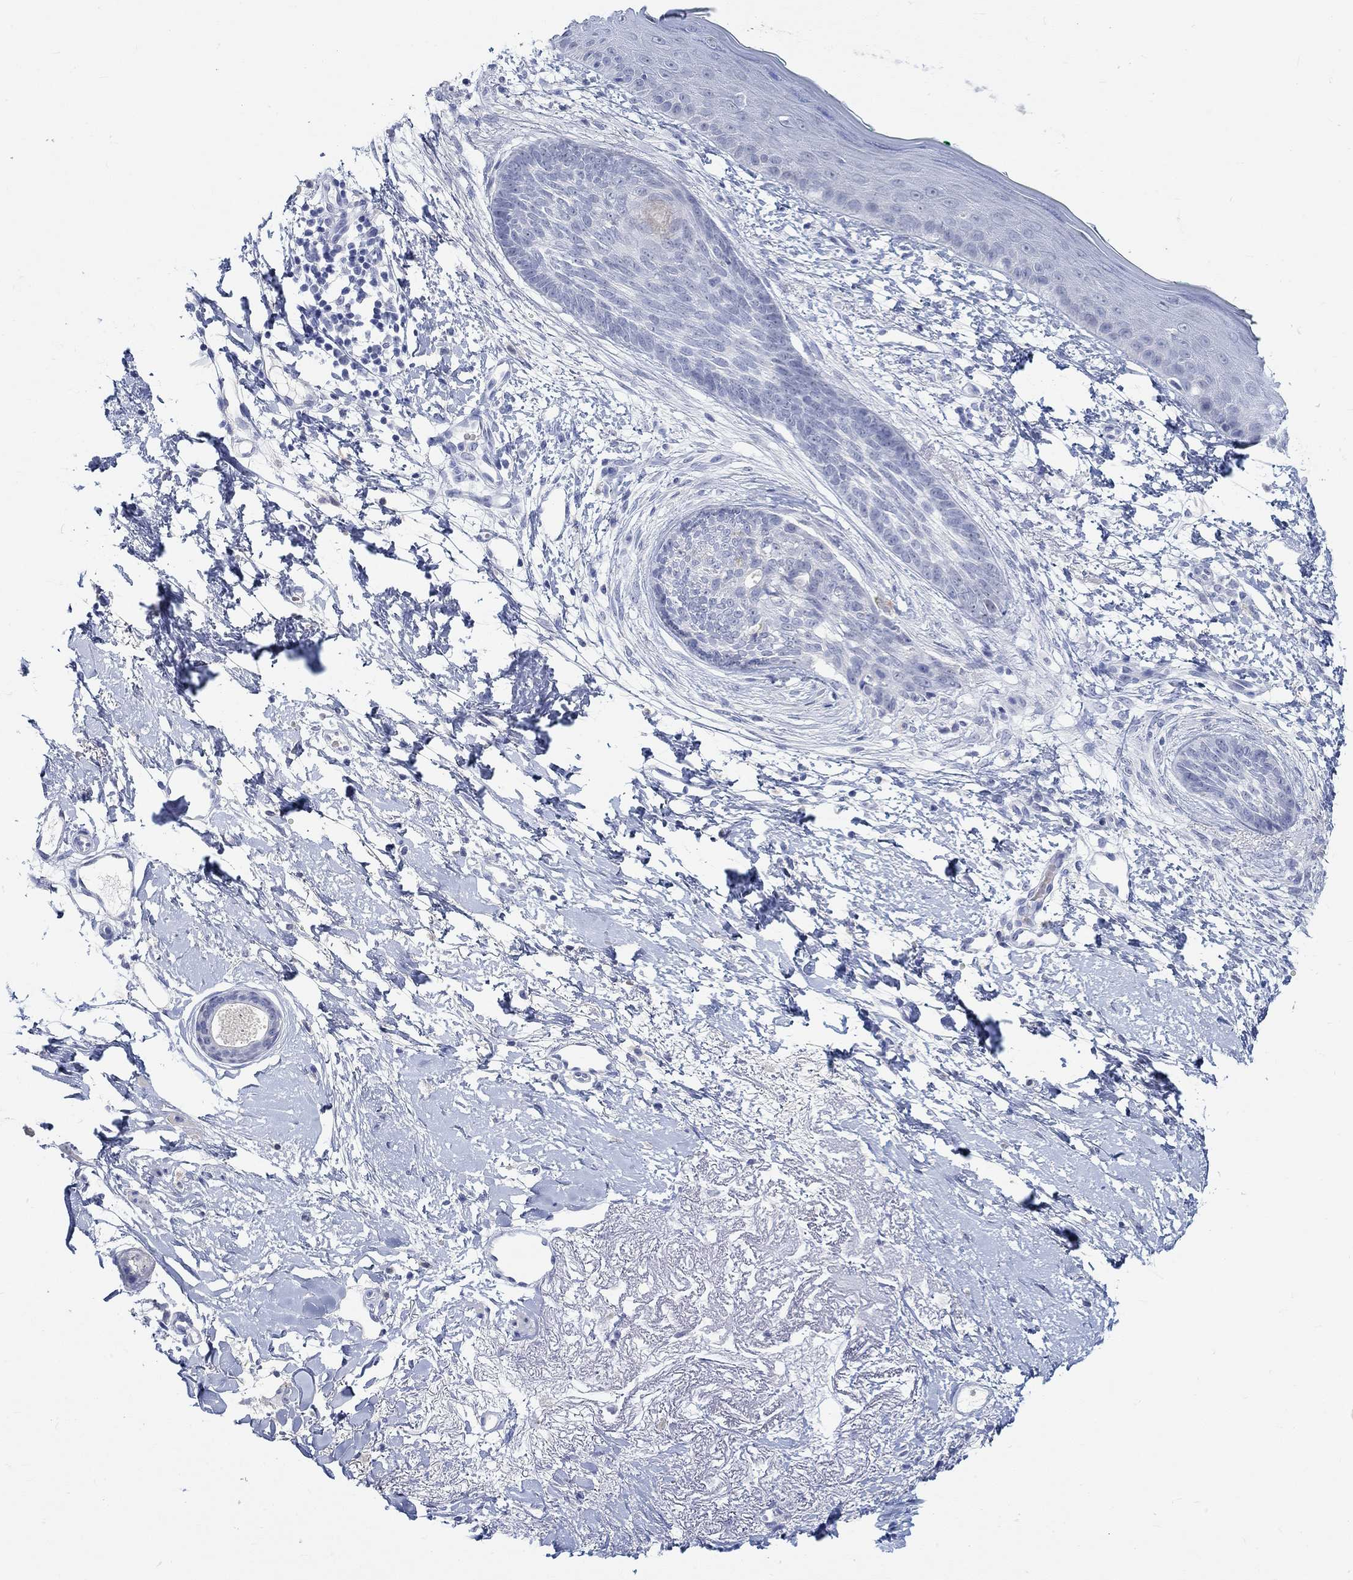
{"staining": {"intensity": "negative", "quantity": "none", "location": "none"}, "tissue": "skin cancer", "cell_type": "Tumor cells", "image_type": "cancer", "snomed": [{"axis": "morphology", "description": "Normal tissue, NOS"}, {"axis": "morphology", "description": "Basal cell carcinoma"}, {"axis": "topography", "description": "Skin"}], "caption": "A micrograph of human skin basal cell carcinoma is negative for staining in tumor cells.", "gene": "GRIA3", "patient": {"sex": "male", "age": 84}}